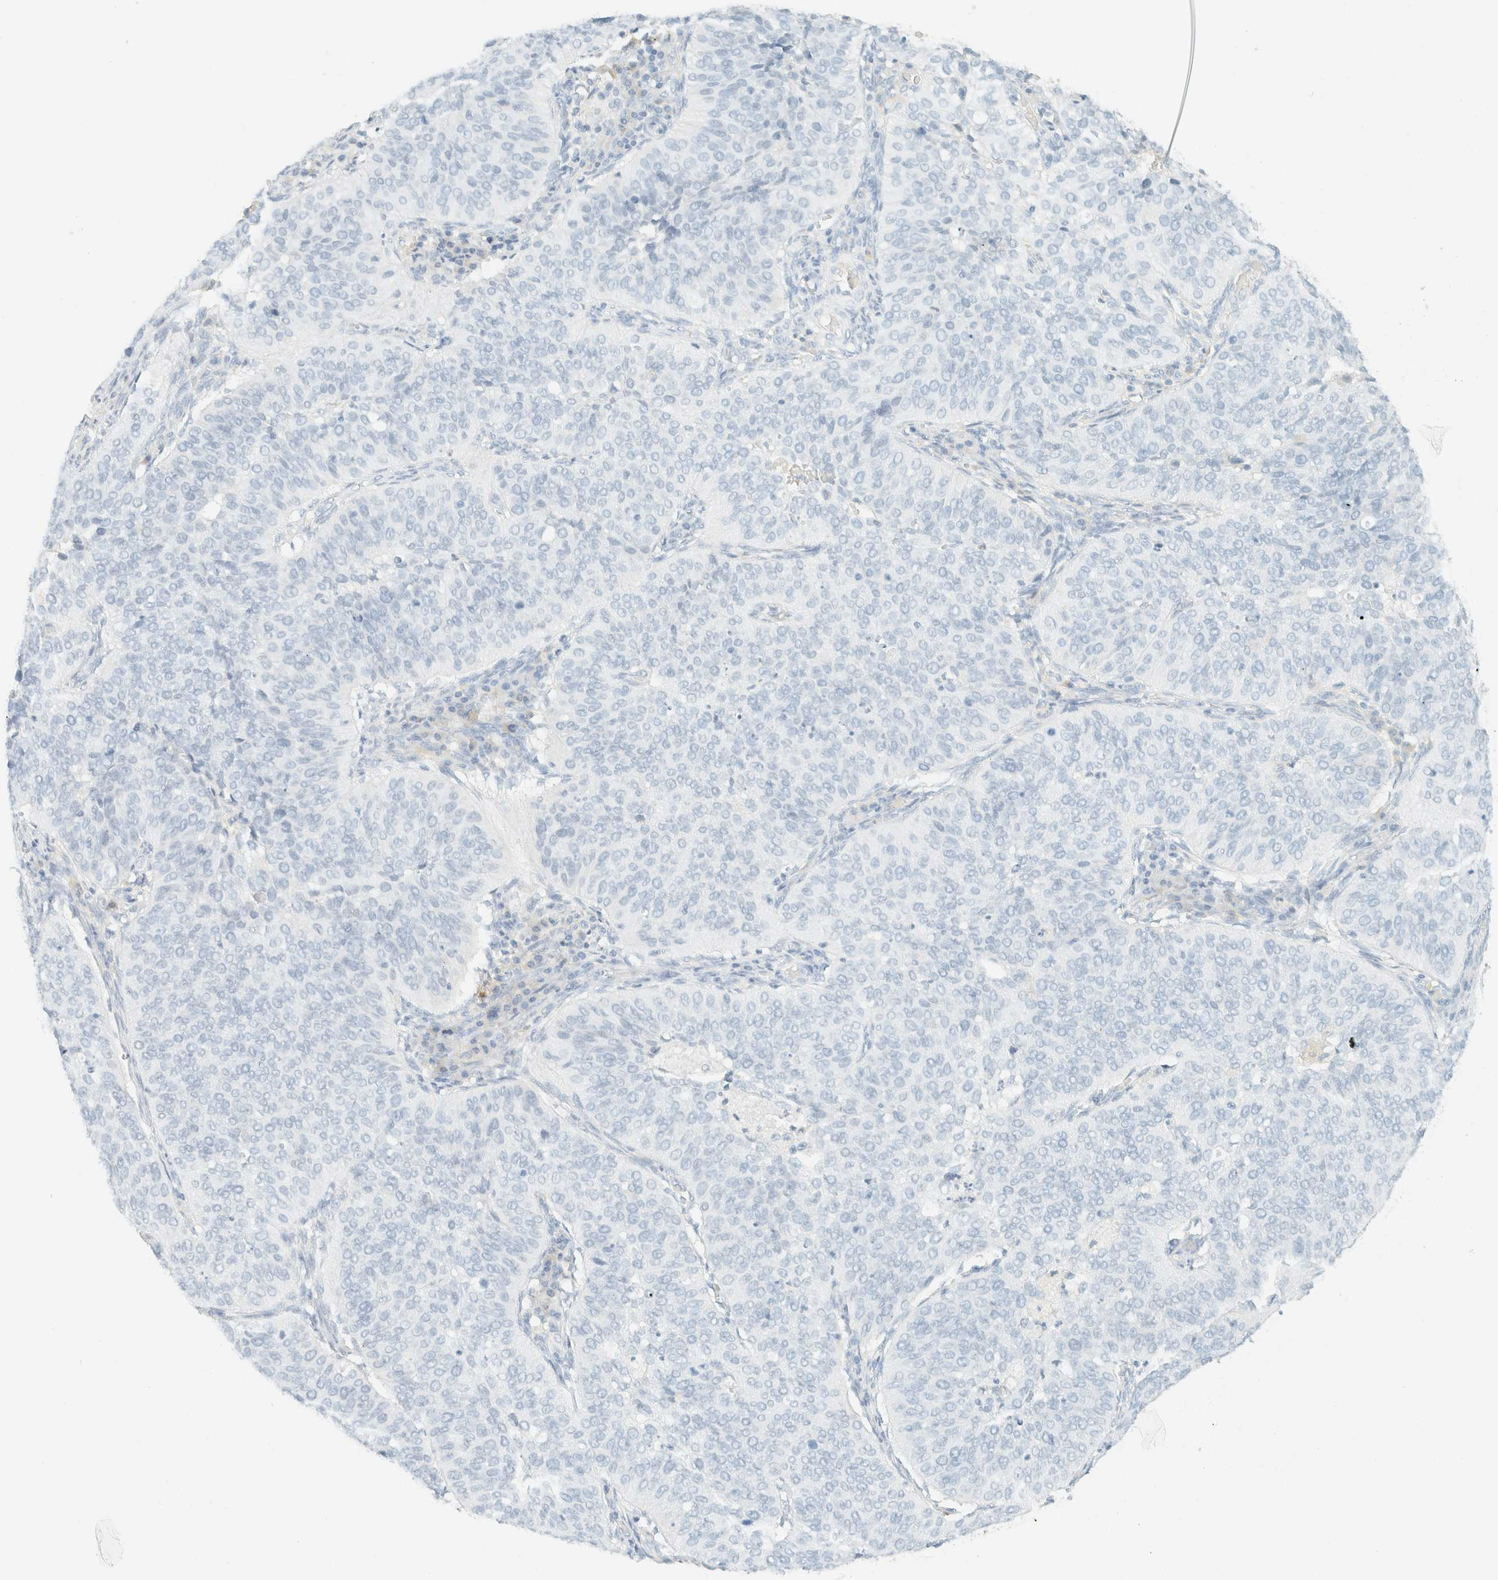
{"staining": {"intensity": "negative", "quantity": "none", "location": "none"}, "tissue": "cervical cancer", "cell_type": "Tumor cells", "image_type": "cancer", "snomed": [{"axis": "morphology", "description": "Normal tissue, NOS"}, {"axis": "morphology", "description": "Squamous cell carcinoma, NOS"}, {"axis": "topography", "description": "Cervix"}], "caption": "Tumor cells show no significant protein staining in cervical squamous cell carcinoma.", "gene": "GPA33", "patient": {"sex": "female", "age": 39}}